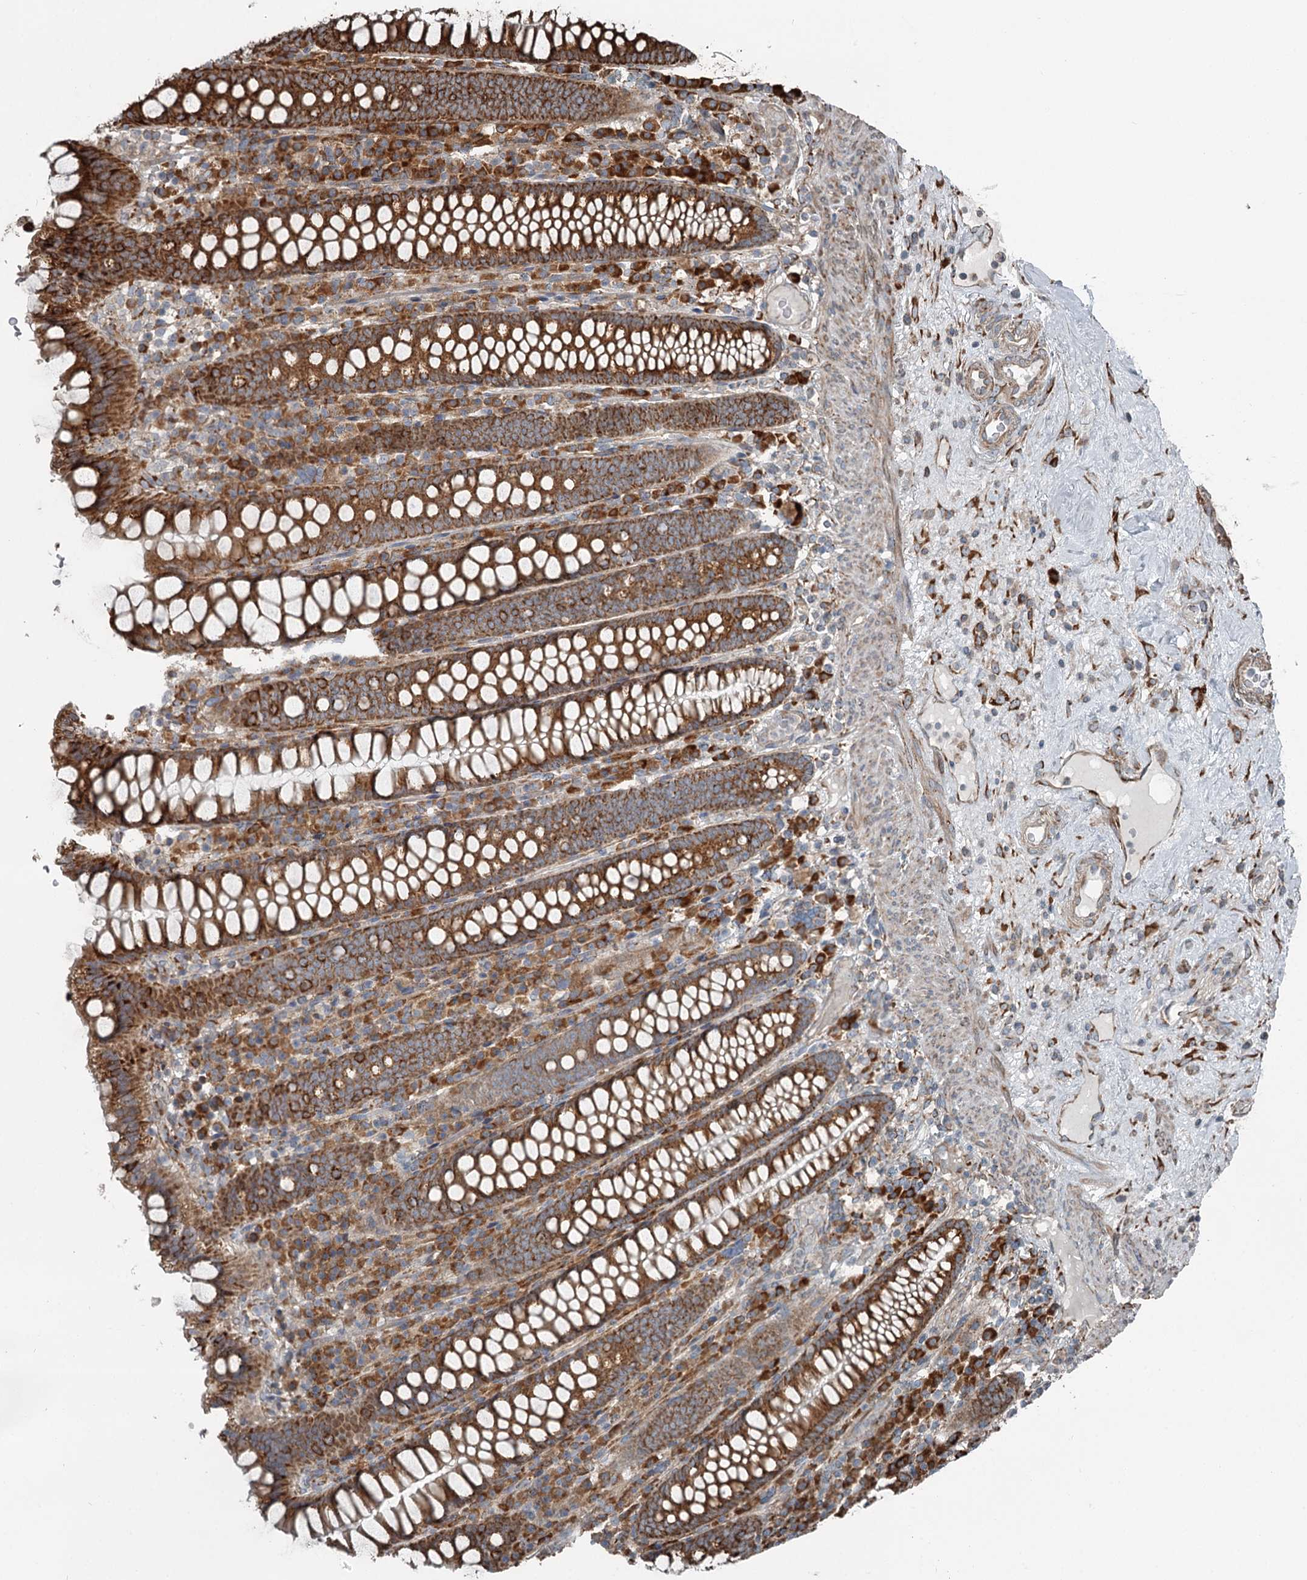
{"staining": {"intensity": "moderate", "quantity": ">75%", "location": "cytoplasmic/membranous"}, "tissue": "colon", "cell_type": "Endothelial cells", "image_type": "normal", "snomed": [{"axis": "morphology", "description": "Normal tissue, NOS"}, {"axis": "topography", "description": "Colon"}], "caption": "This photomicrograph shows immunohistochemistry staining of unremarkable colon, with medium moderate cytoplasmic/membranous positivity in approximately >75% of endothelial cells.", "gene": "RASSF8", "patient": {"sex": "female", "age": 79}}